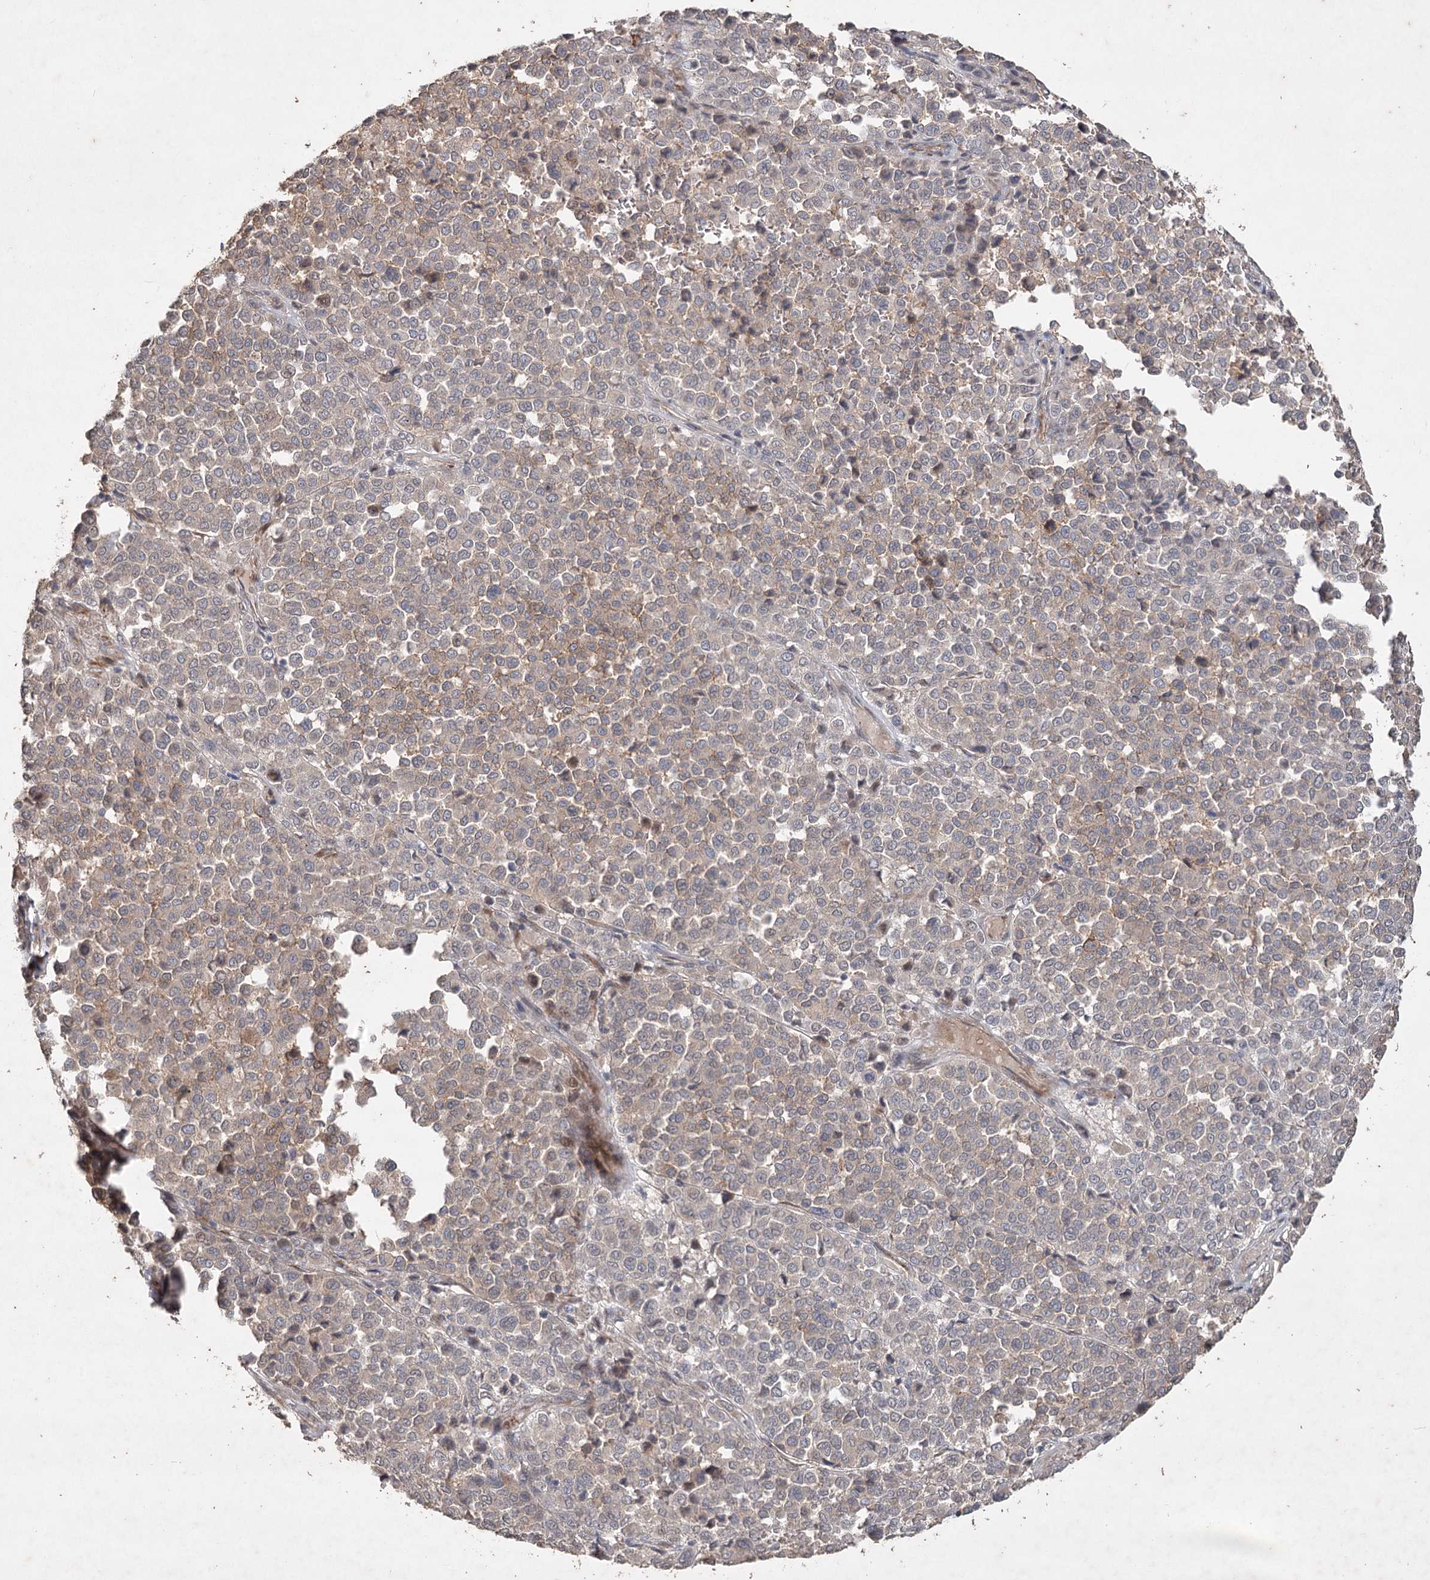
{"staining": {"intensity": "weak", "quantity": "25%-75%", "location": "cytoplasmic/membranous"}, "tissue": "melanoma", "cell_type": "Tumor cells", "image_type": "cancer", "snomed": [{"axis": "morphology", "description": "Malignant melanoma, Metastatic site"}, {"axis": "topography", "description": "Pancreas"}], "caption": "Human melanoma stained for a protein (brown) displays weak cytoplasmic/membranous positive expression in approximately 25%-75% of tumor cells.", "gene": "IRAK1BP1", "patient": {"sex": "female", "age": 30}}